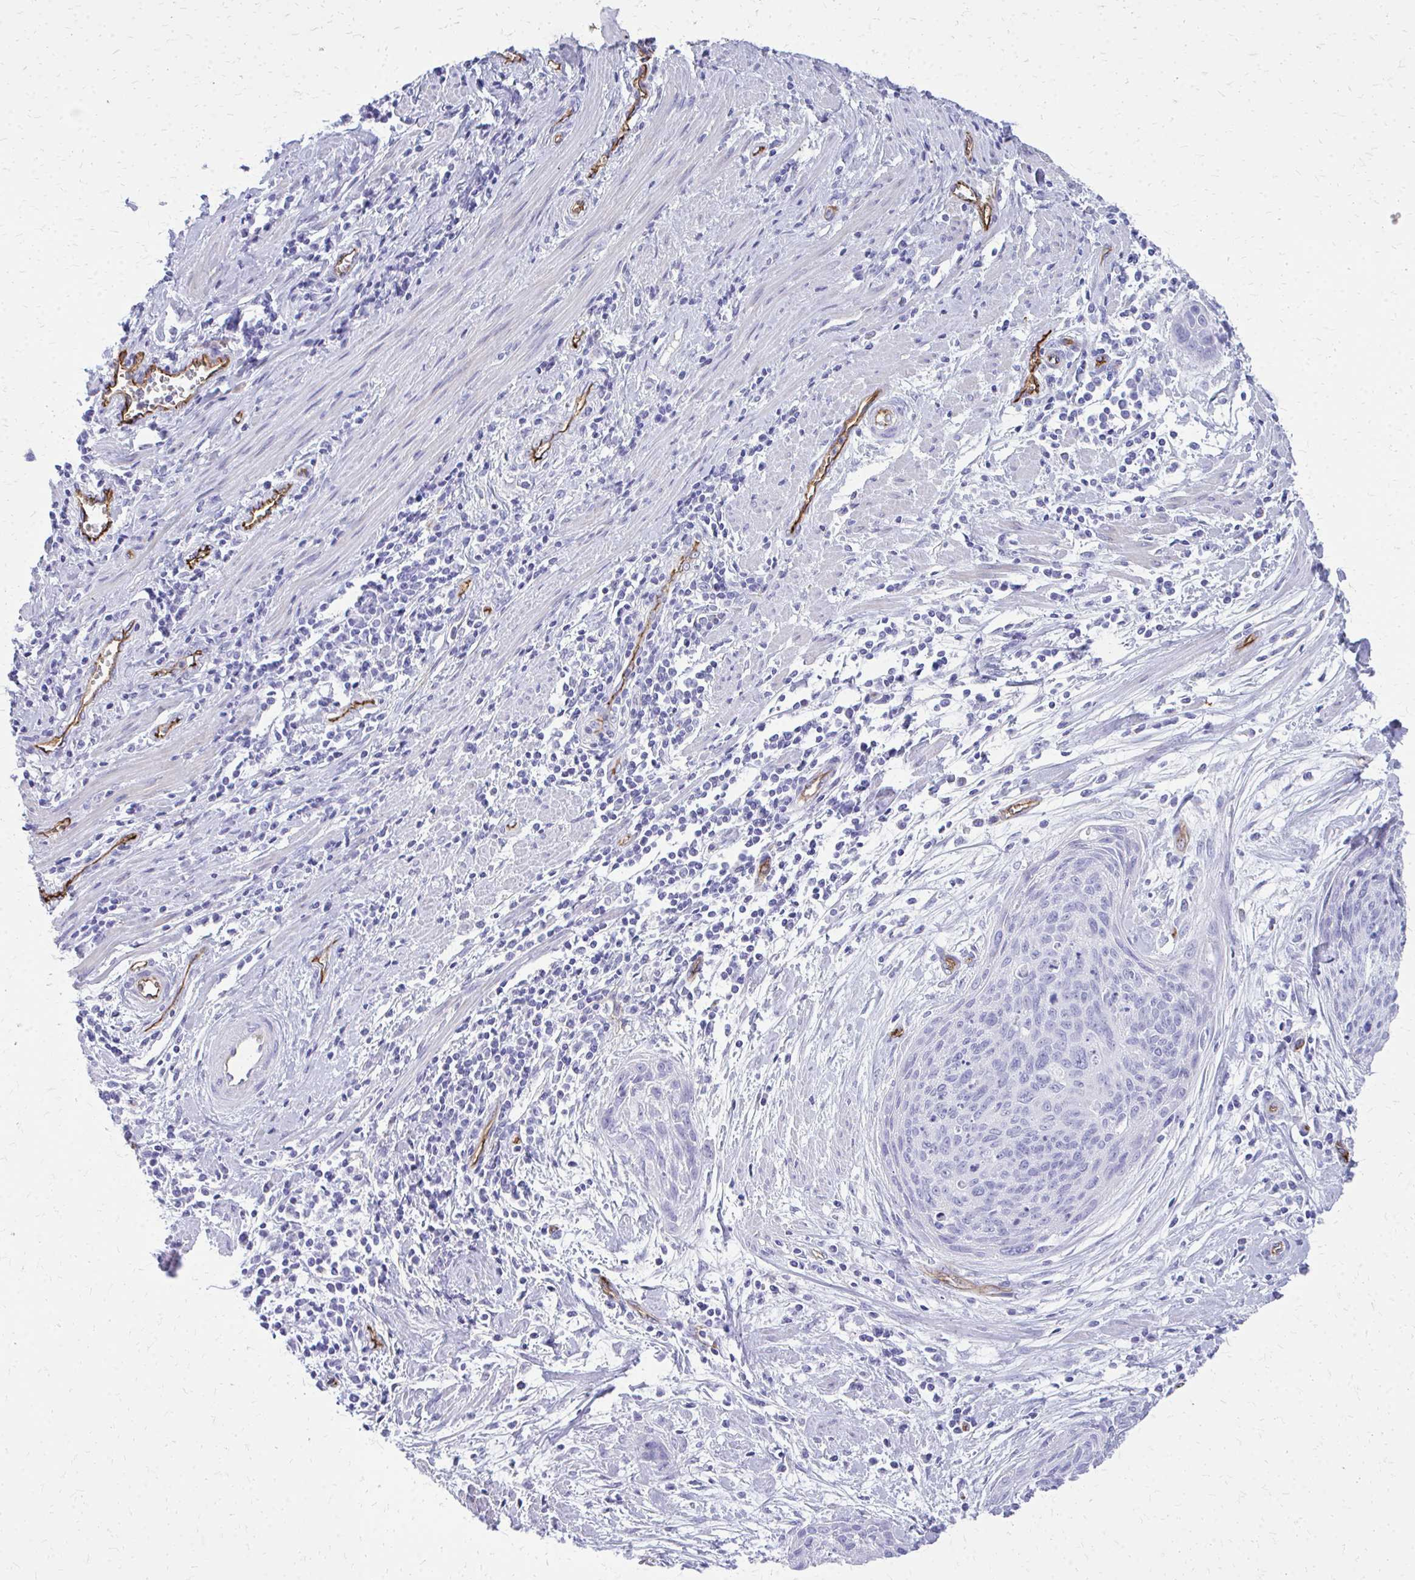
{"staining": {"intensity": "negative", "quantity": "none", "location": "none"}, "tissue": "cervical cancer", "cell_type": "Tumor cells", "image_type": "cancer", "snomed": [{"axis": "morphology", "description": "Squamous cell carcinoma, NOS"}, {"axis": "topography", "description": "Cervix"}], "caption": "This is a micrograph of immunohistochemistry staining of cervical cancer, which shows no staining in tumor cells. The staining is performed using DAB (3,3'-diaminobenzidine) brown chromogen with nuclei counter-stained in using hematoxylin.", "gene": "TPSG1", "patient": {"sex": "female", "age": 55}}